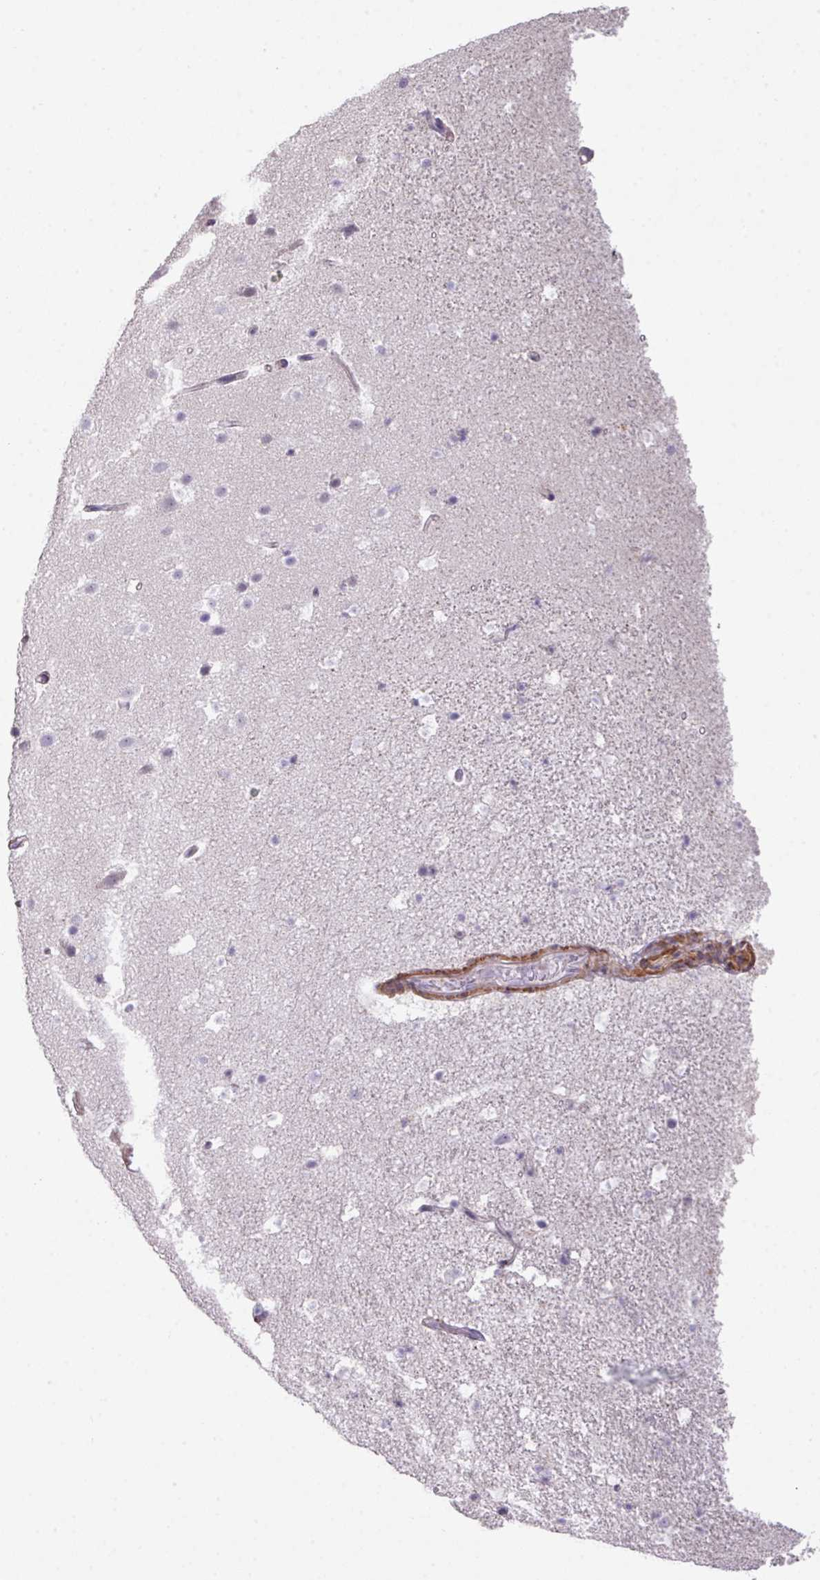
{"staining": {"intensity": "negative", "quantity": "none", "location": "none"}, "tissue": "hippocampus", "cell_type": "Glial cells", "image_type": "normal", "snomed": [{"axis": "morphology", "description": "Normal tissue, NOS"}, {"axis": "topography", "description": "Hippocampus"}], "caption": "This is a micrograph of immunohistochemistry (IHC) staining of normal hippocampus, which shows no expression in glial cells.", "gene": "LRRC41", "patient": {"sex": "male", "age": 37}}